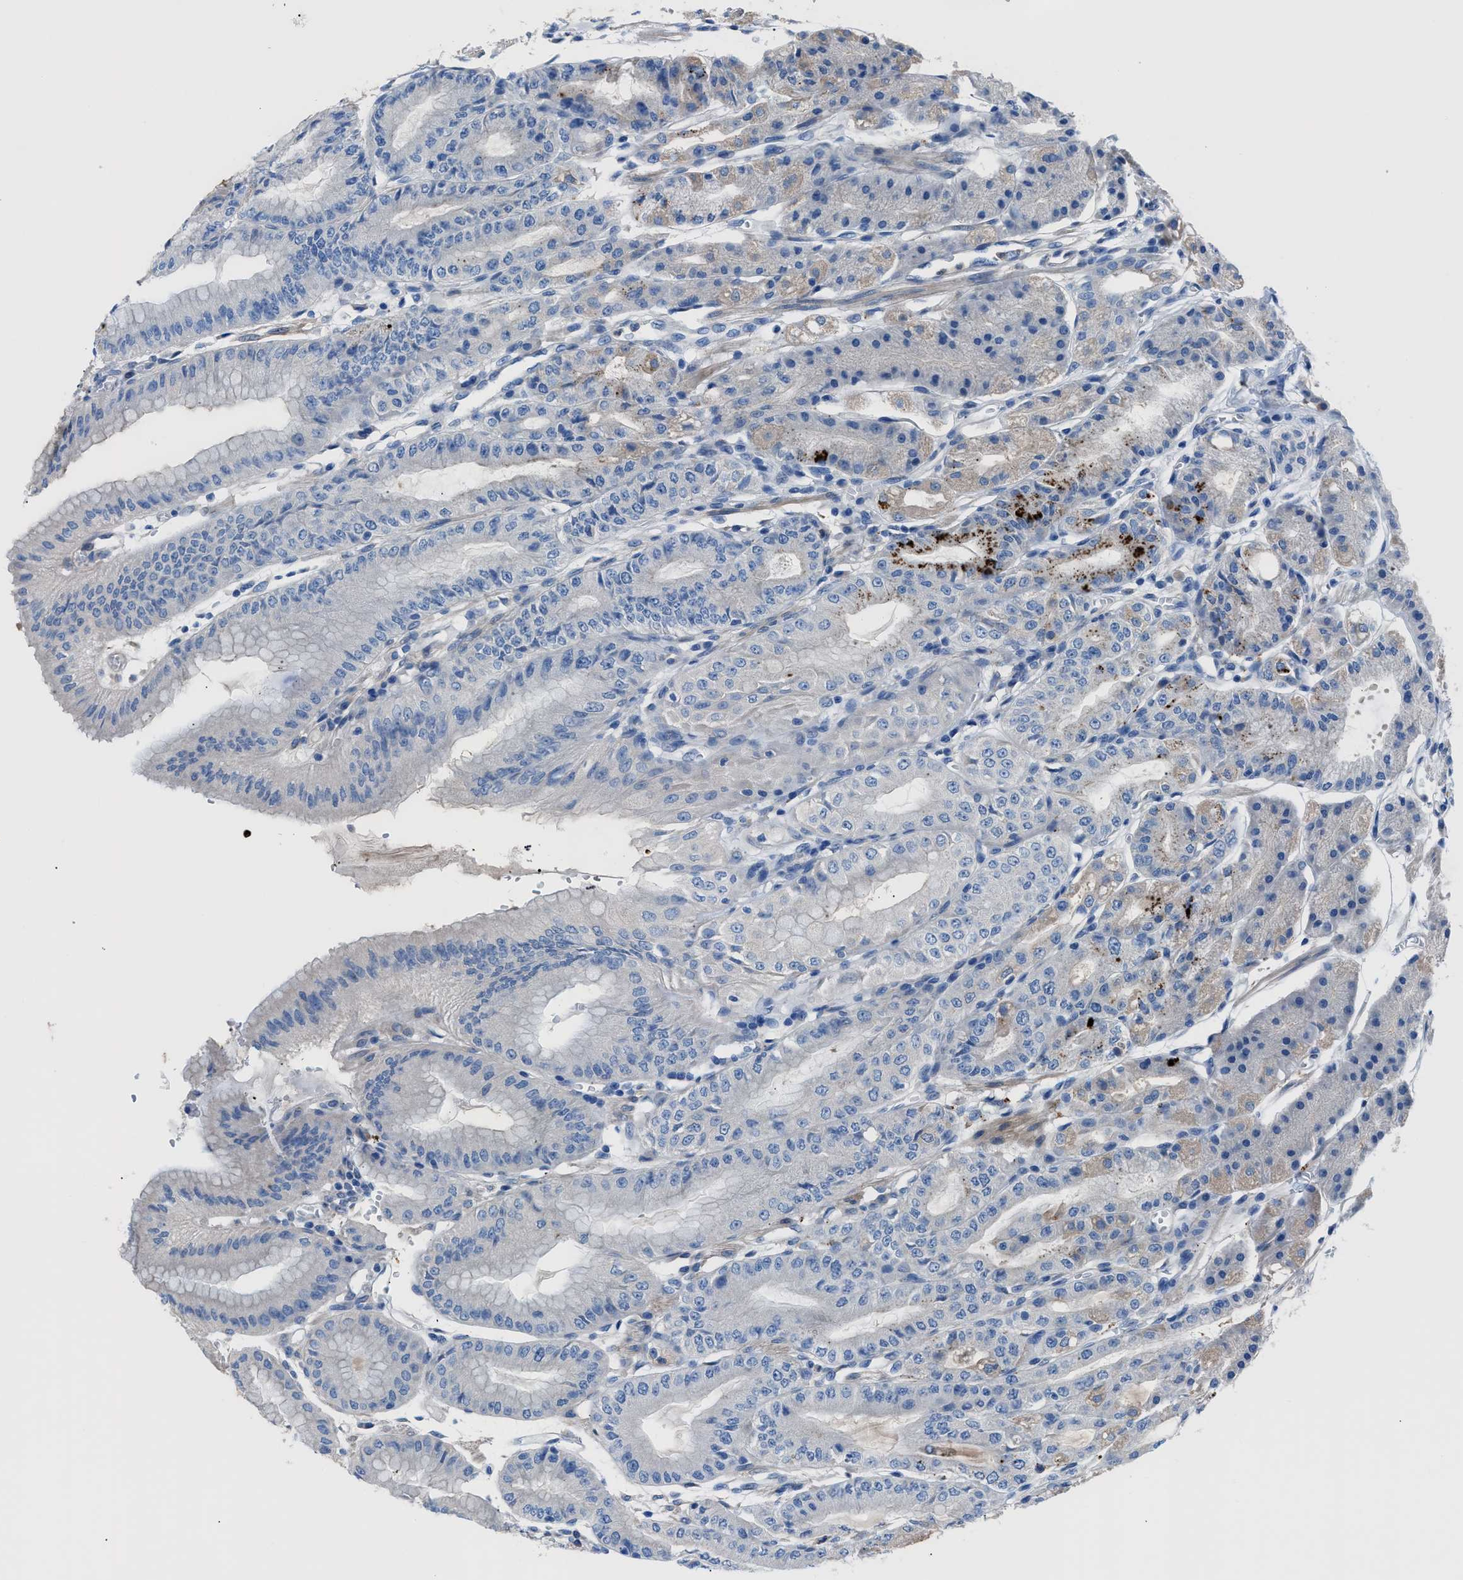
{"staining": {"intensity": "weak", "quantity": "25%-75%", "location": "cytoplasmic/membranous"}, "tissue": "stomach", "cell_type": "Glandular cells", "image_type": "normal", "snomed": [{"axis": "morphology", "description": "Normal tissue, NOS"}, {"axis": "topography", "description": "Stomach, lower"}], "caption": "Unremarkable stomach shows weak cytoplasmic/membranous positivity in about 25%-75% of glandular cells, visualized by immunohistochemistry.", "gene": "ITPR1", "patient": {"sex": "male", "age": 71}}